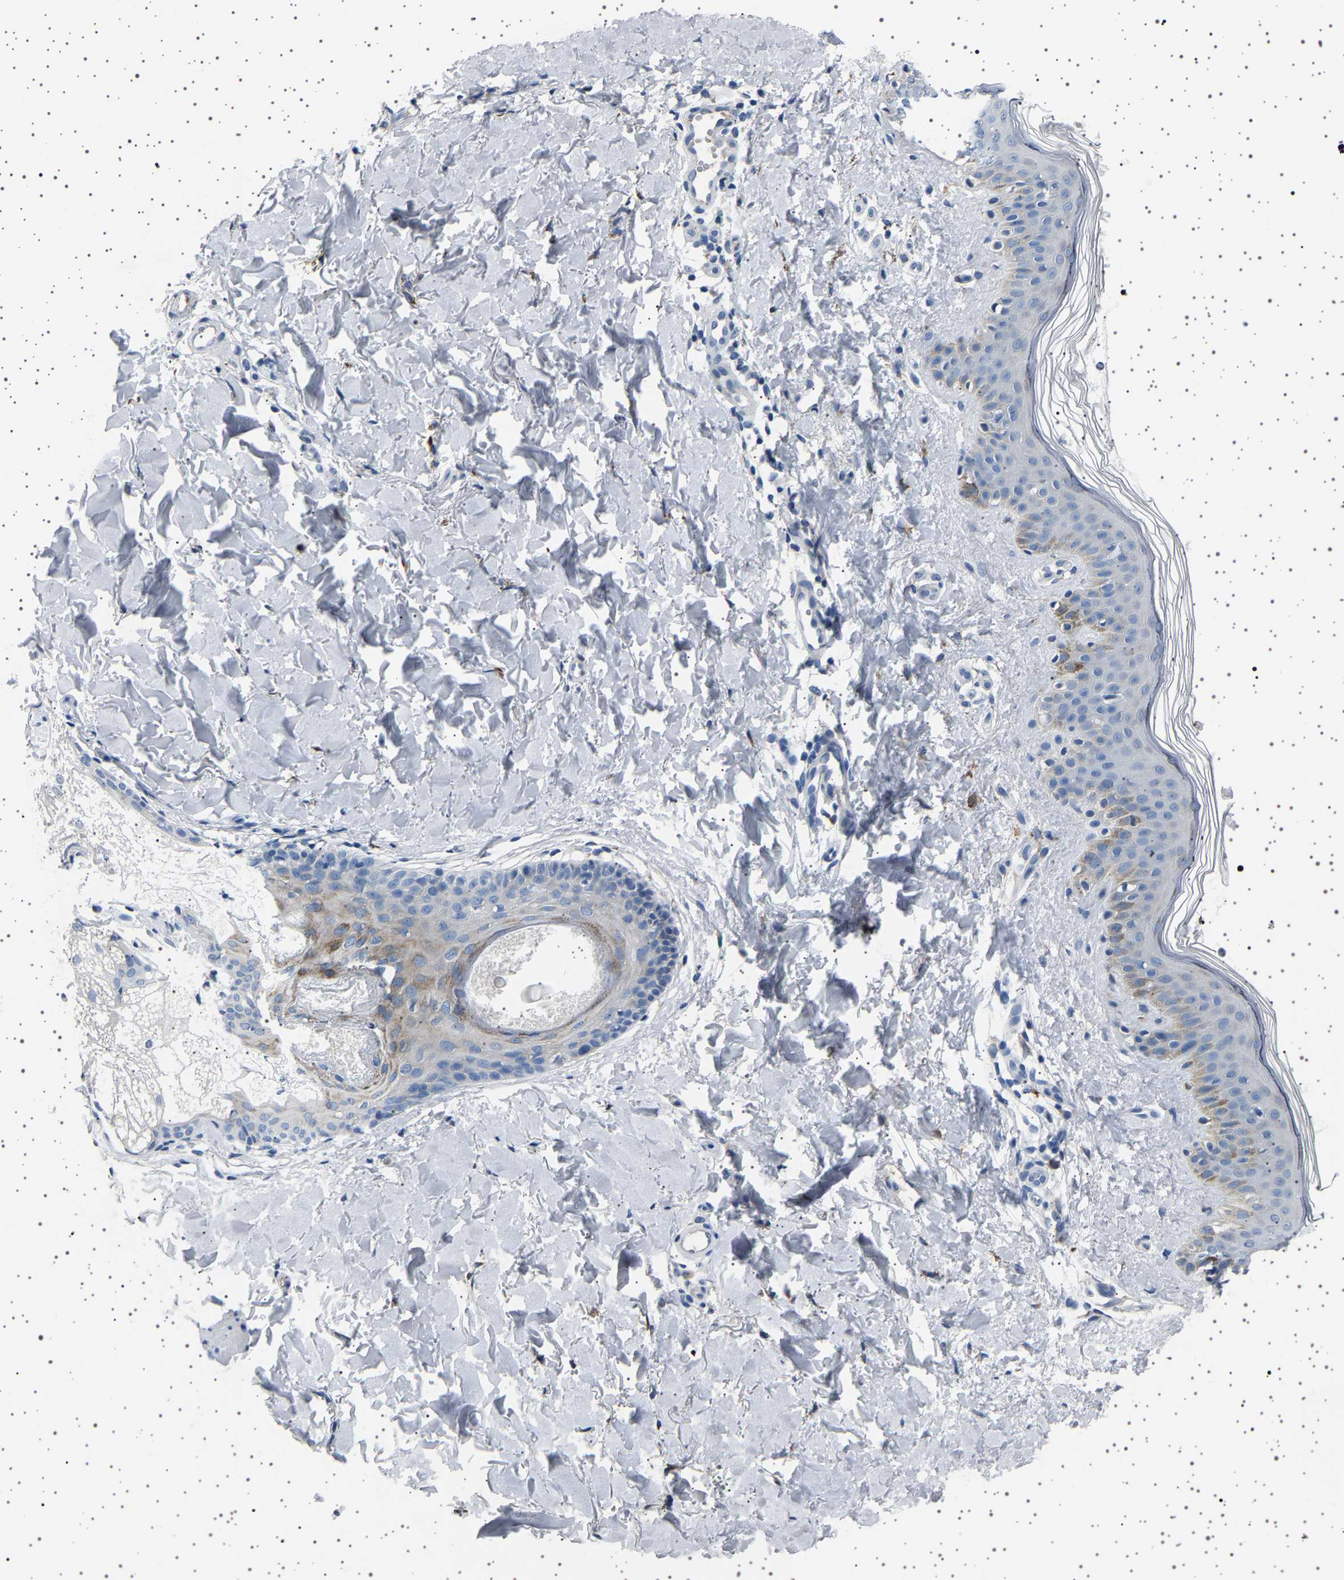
{"staining": {"intensity": "moderate", "quantity": ">75%", "location": "cytoplasmic/membranous"}, "tissue": "skin", "cell_type": "Fibroblasts", "image_type": "normal", "snomed": [{"axis": "morphology", "description": "Normal tissue, NOS"}, {"axis": "topography", "description": "Skin"}], "caption": "IHC of normal skin displays medium levels of moderate cytoplasmic/membranous positivity in approximately >75% of fibroblasts.", "gene": "FTCD", "patient": {"sex": "male", "age": 40}}